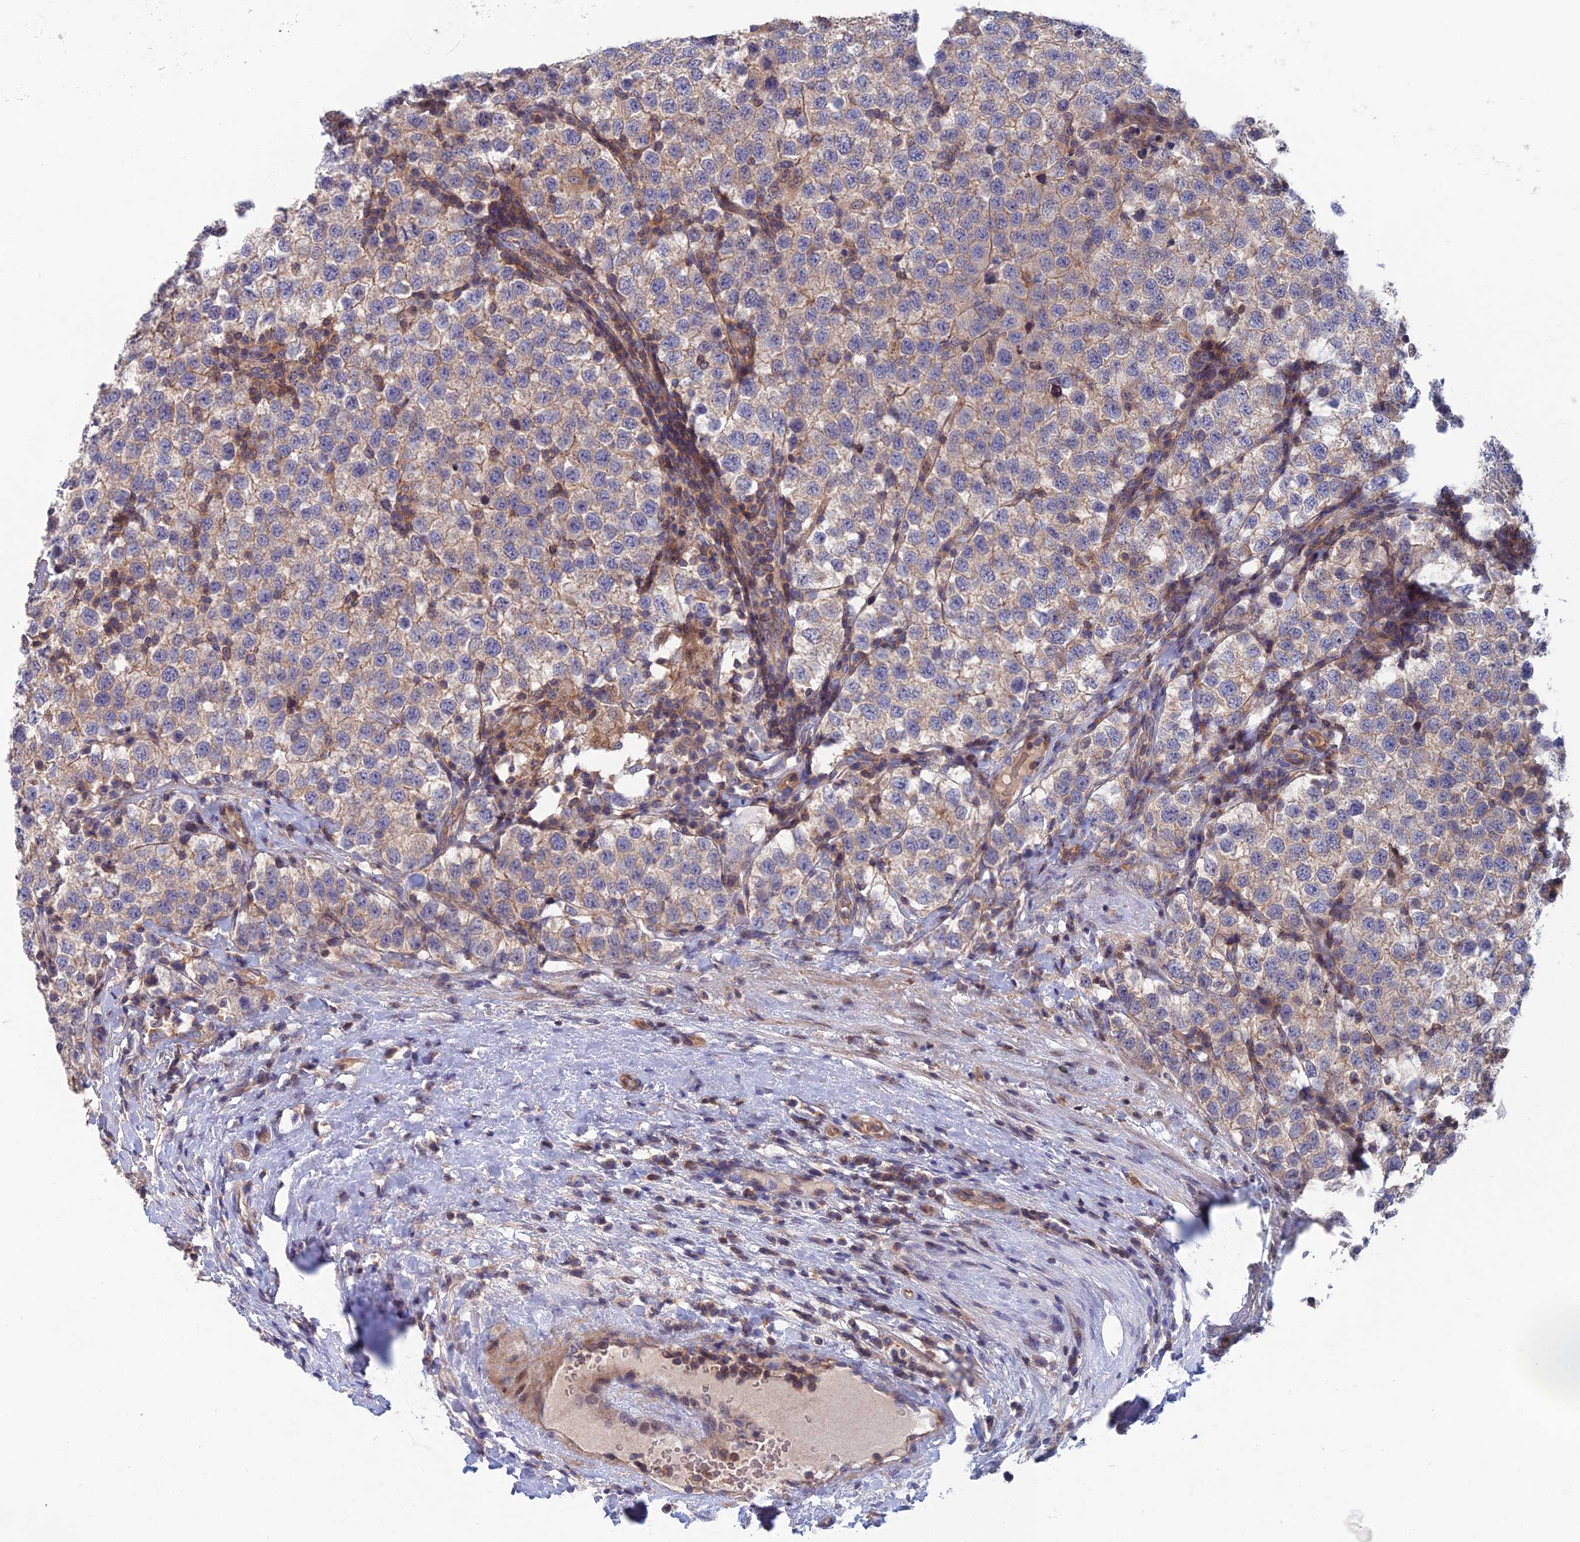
{"staining": {"intensity": "weak", "quantity": ">75%", "location": "cytoplasmic/membranous"}, "tissue": "testis cancer", "cell_type": "Tumor cells", "image_type": "cancer", "snomed": [{"axis": "morphology", "description": "Seminoma, NOS"}, {"axis": "topography", "description": "Testis"}], "caption": "A micrograph of human testis cancer stained for a protein demonstrates weak cytoplasmic/membranous brown staining in tumor cells.", "gene": "USP37", "patient": {"sex": "male", "age": 34}}